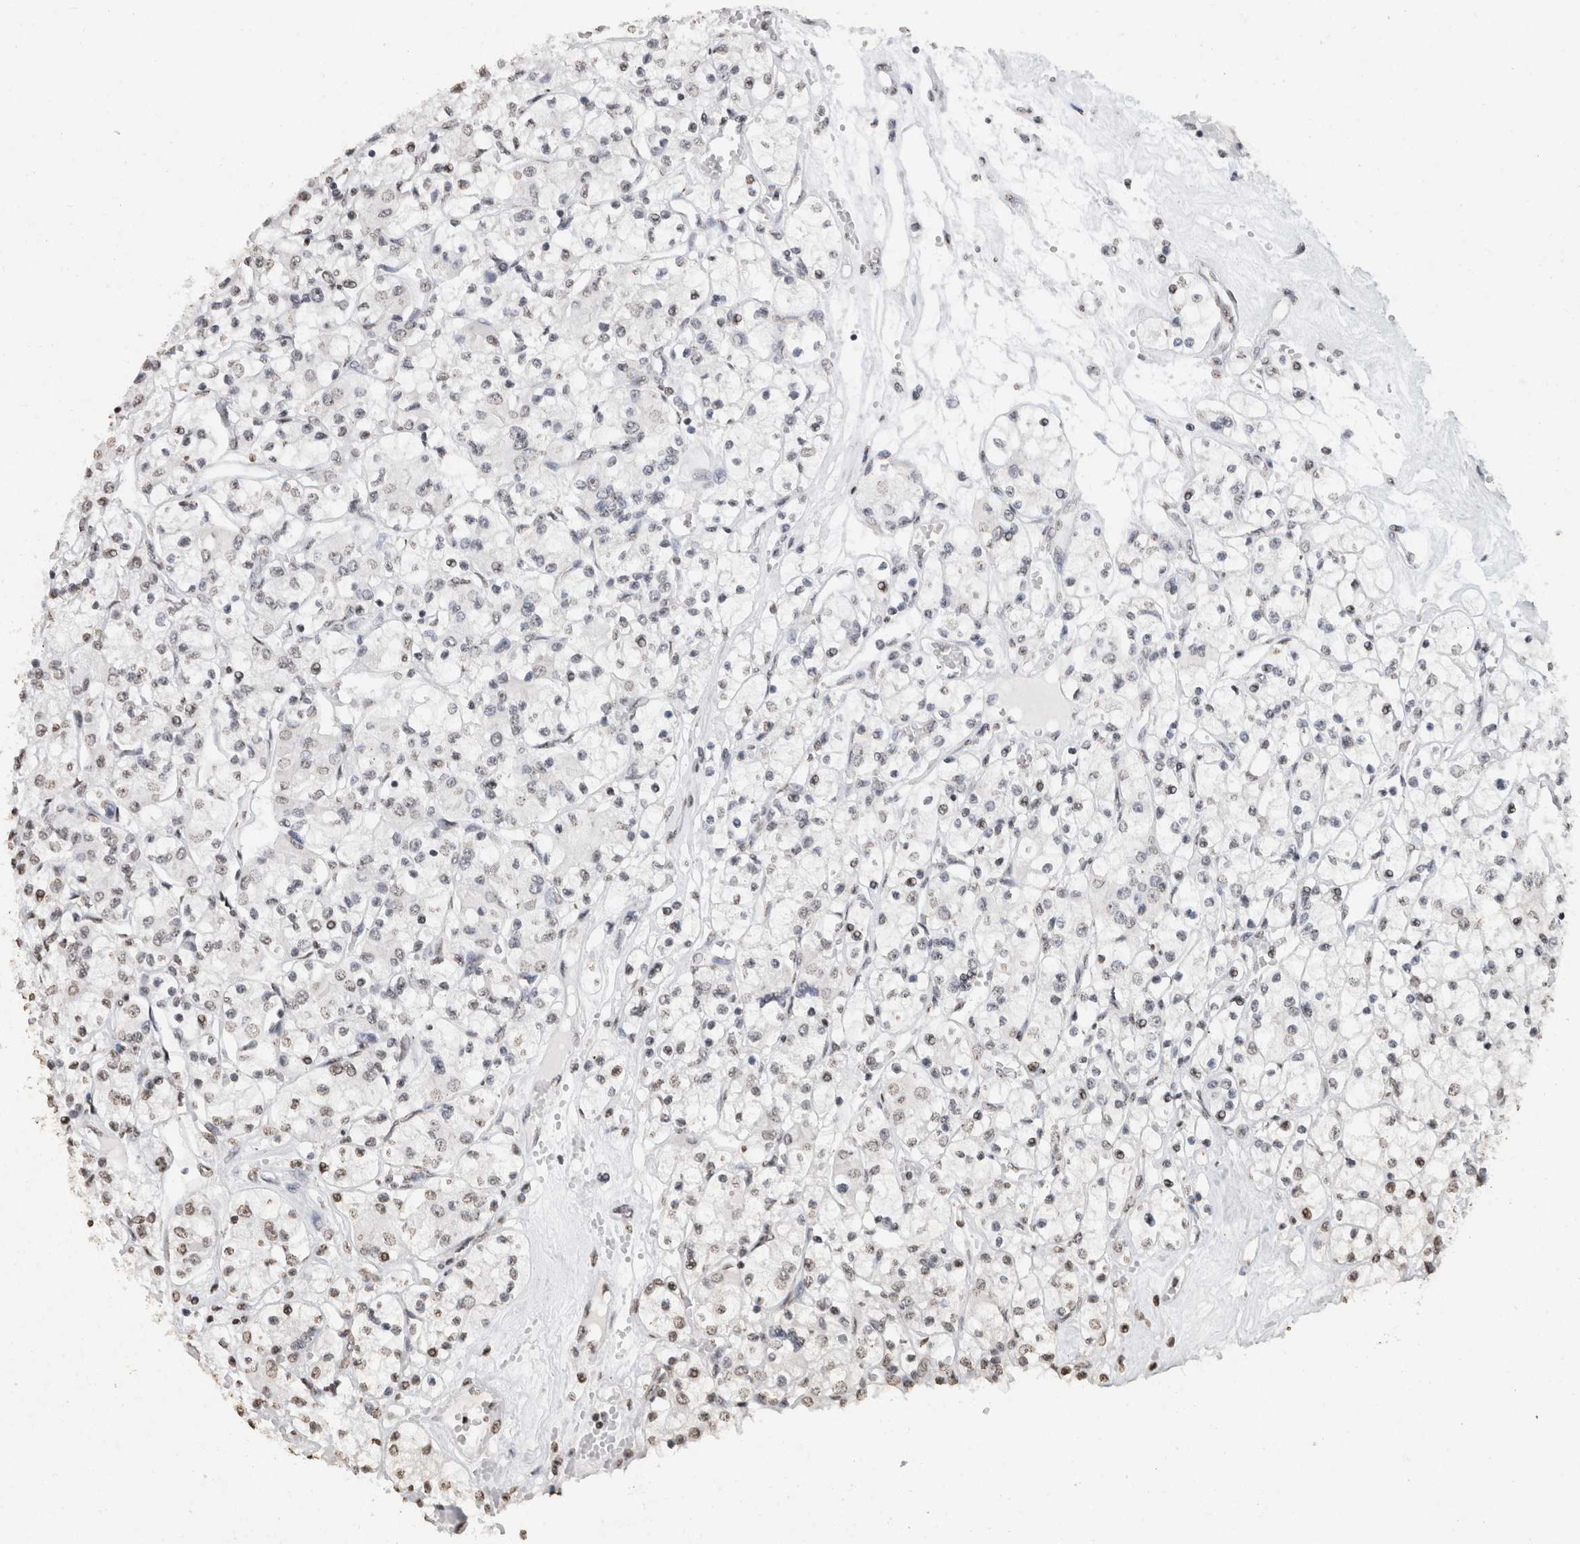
{"staining": {"intensity": "weak", "quantity": "<25%", "location": "nuclear"}, "tissue": "renal cancer", "cell_type": "Tumor cells", "image_type": "cancer", "snomed": [{"axis": "morphology", "description": "Adenocarcinoma, NOS"}, {"axis": "topography", "description": "Kidney"}], "caption": "Tumor cells are negative for brown protein staining in renal adenocarcinoma.", "gene": "CNTN1", "patient": {"sex": "female", "age": 59}}